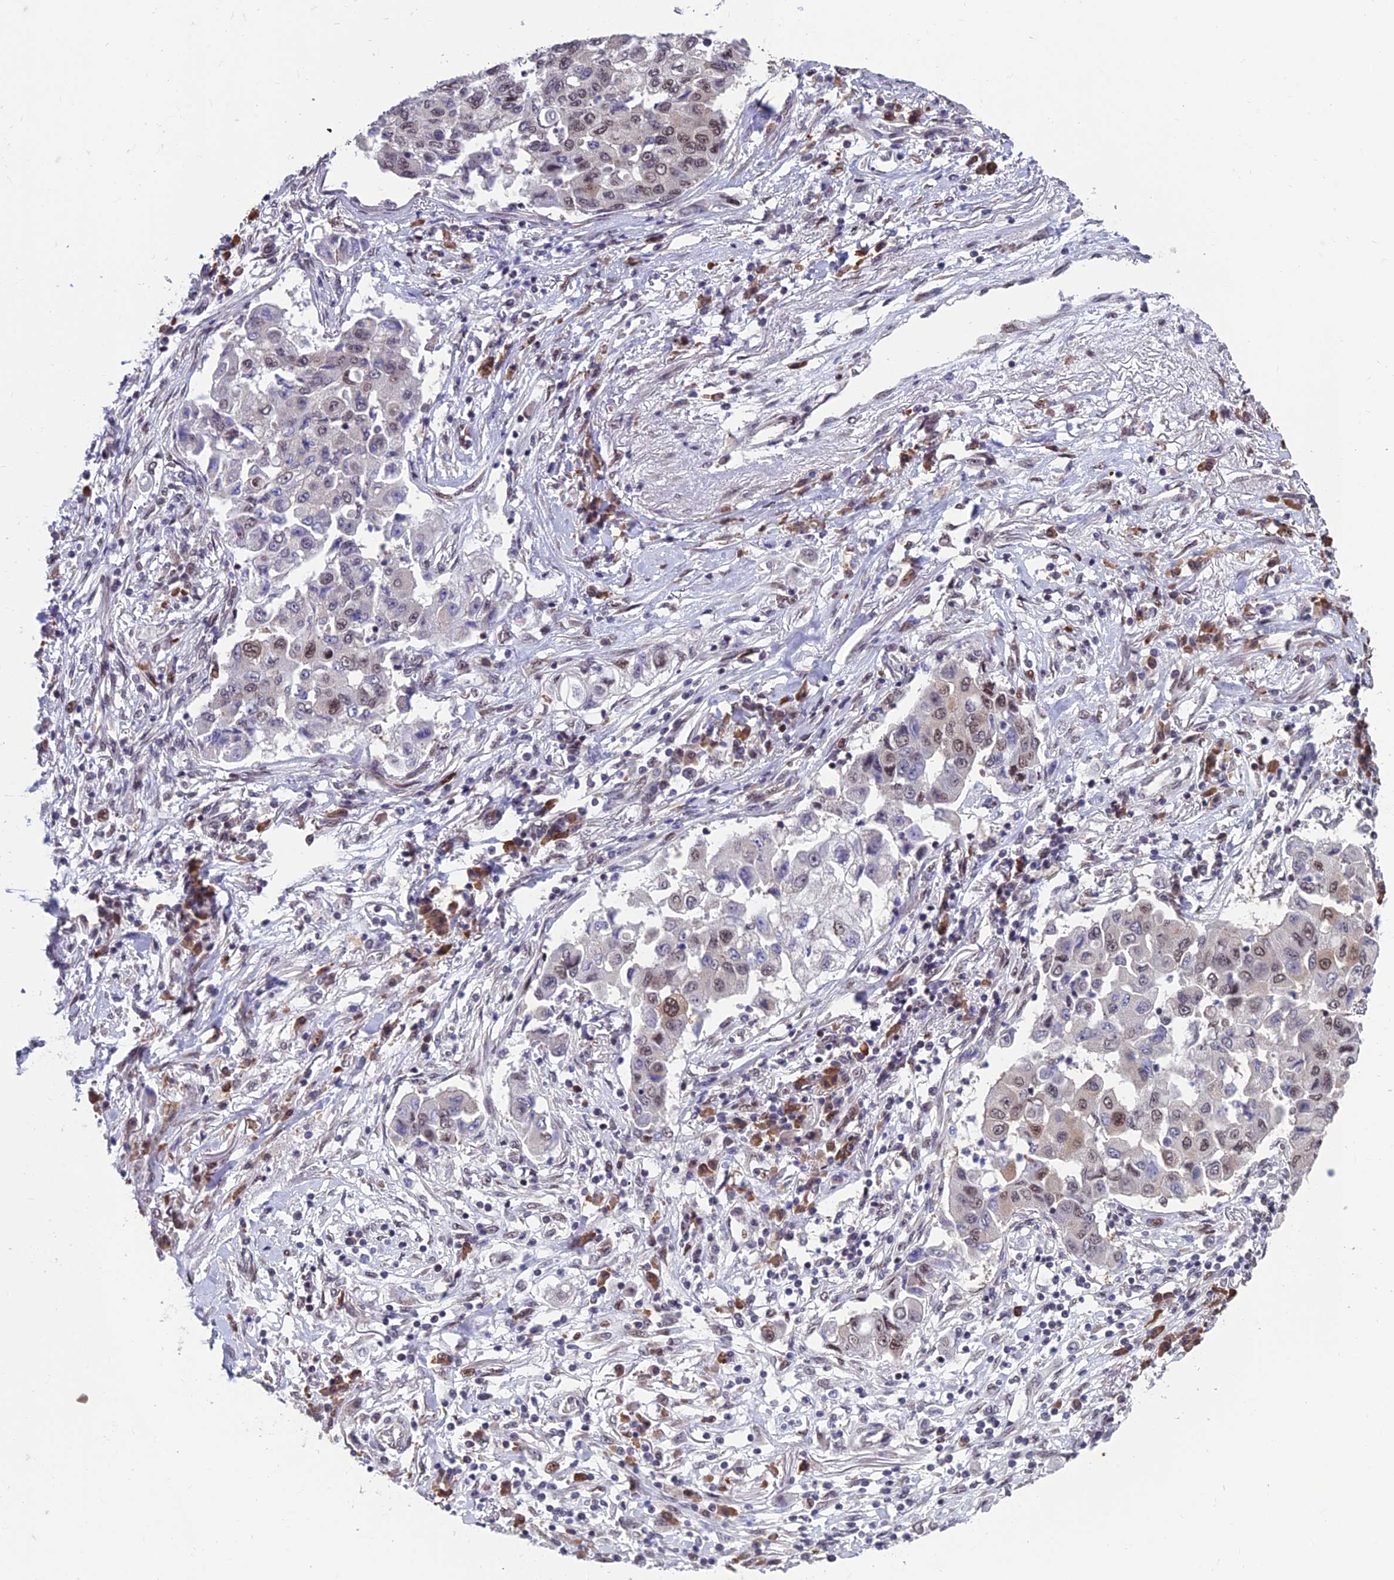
{"staining": {"intensity": "weak", "quantity": "<25%", "location": "nuclear"}, "tissue": "lung cancer", "cell_type": "Tumor cells", "image_type": "cancer", "snomed": [{"axis": "morphology", "description": "Squamous cell carcinoma, NOS"}, {"axis": "topography", "description": "Lung"}], "caption": "The image demonstrates no staining of tumor cells in lung cancer.", "gene": "KIAA1191", "patient": {"sex": "male", "age": 74}}